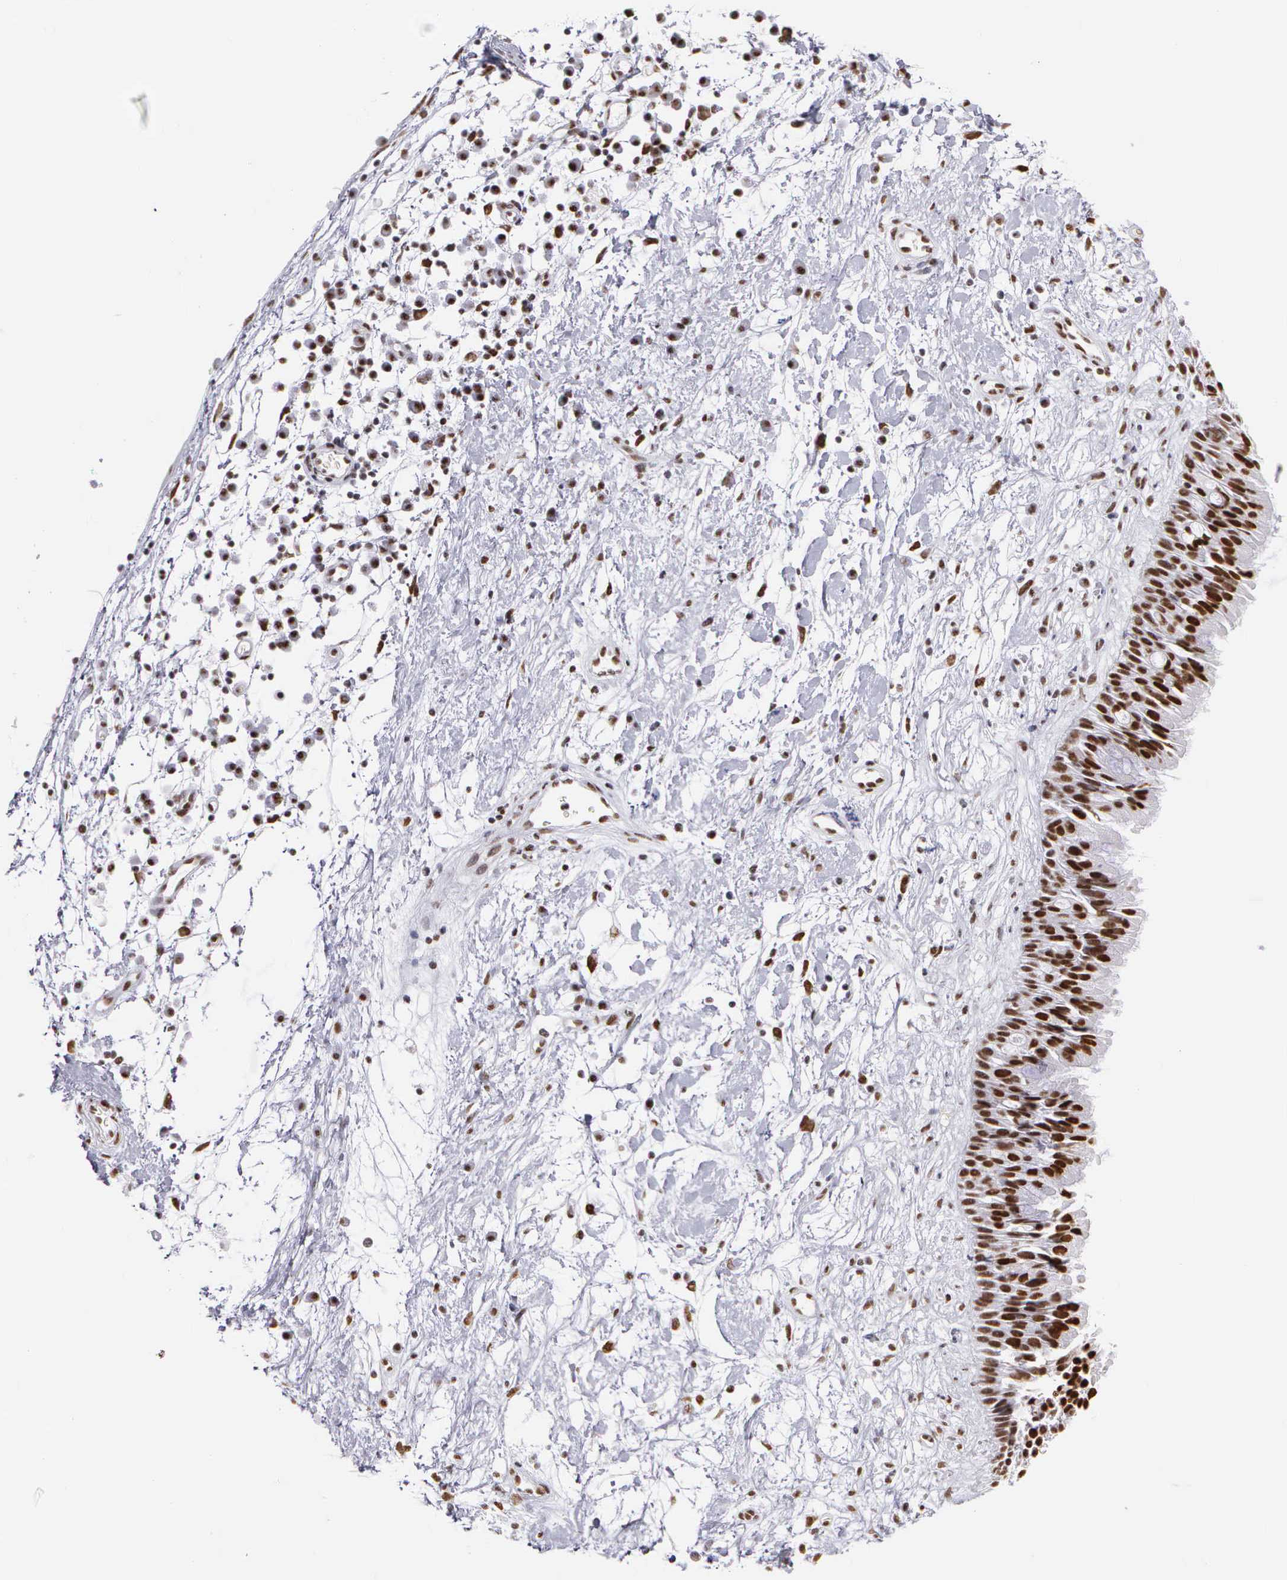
{"staining": {"intensity": "strong", "quantity": ">75%", "location": "nuclear"}, "tissue": "nasopharynx", "cell_type": "Respiratory epithelial cells", "image_type": "normal", "snomed": [{"axis": "morphology", "description": "Normal tissue, NOS"}, {"axis": "topography", "description": "Nasopharynx"}], "caption": "A high amount of strong nuclear expression is seen in approximately >75% of respiratory epithelial cells in normal nasopharynx. (brown staining indicates protein expression, while blue staining denotes nuclei).", "gene": "CSTF2", "patient": {"sex": "male", "age": 13}}